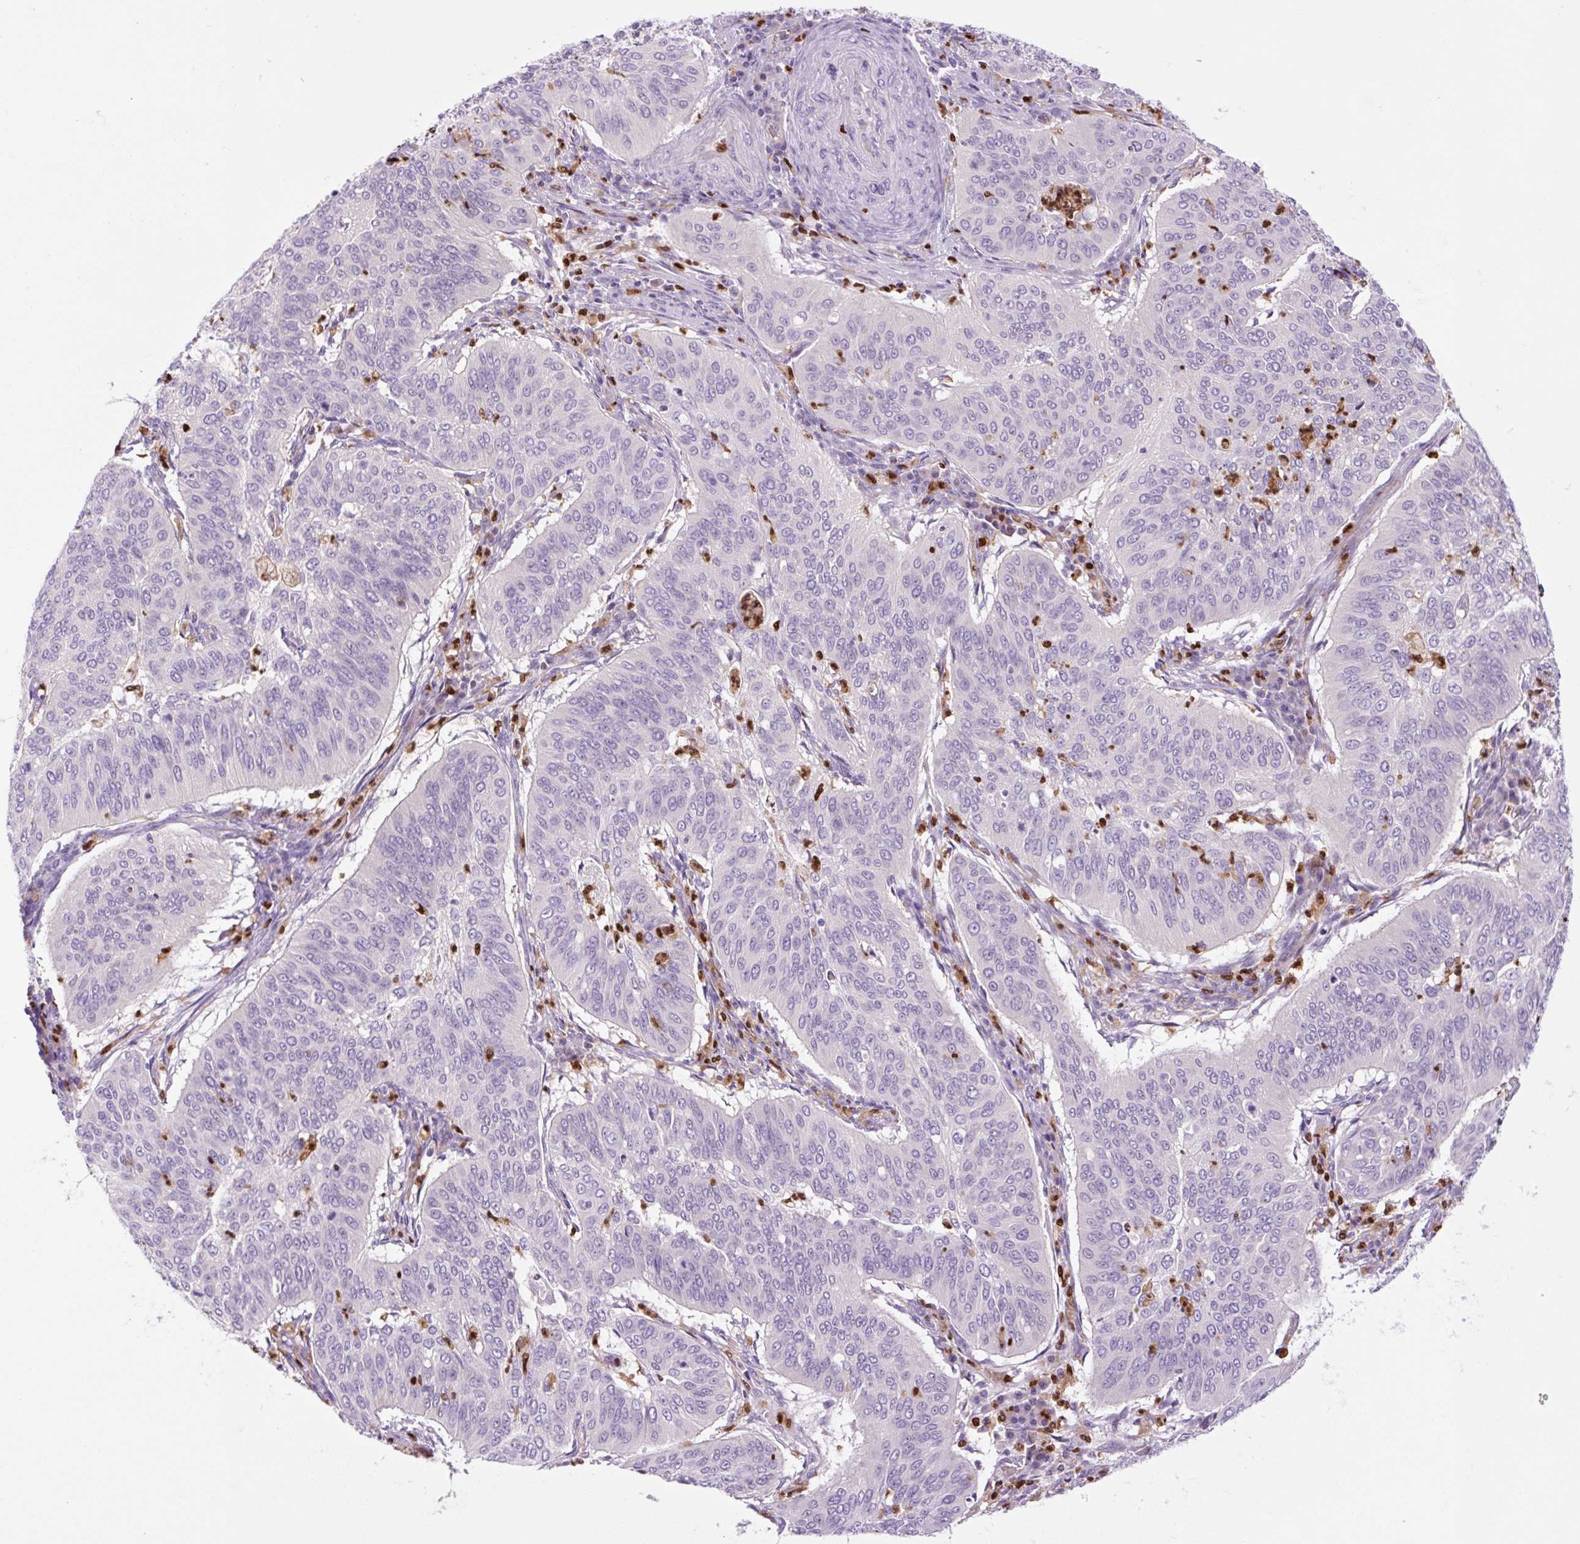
{"staining": {"intensity": "negative", "quantity": "none", "location": "none"}, "tissue": "cervical cancer", "cell_type": "Tumor cells", "image_type": "cancer", "snomed": [{"axis": "morphology", "description": "Normal tissue, NOS"}, {"axis": "morphology", "description": "Squamous cell carcinoma, NOS"}, {"axis": "topography", "description": "Cervix"}], "caption": "A histopathology image of human cervical cancer (squamous cell carcinoma) is negative for staining in tumor cells.", "gene": "SPI1", "patient": {"sex": "female", "age": 39}}